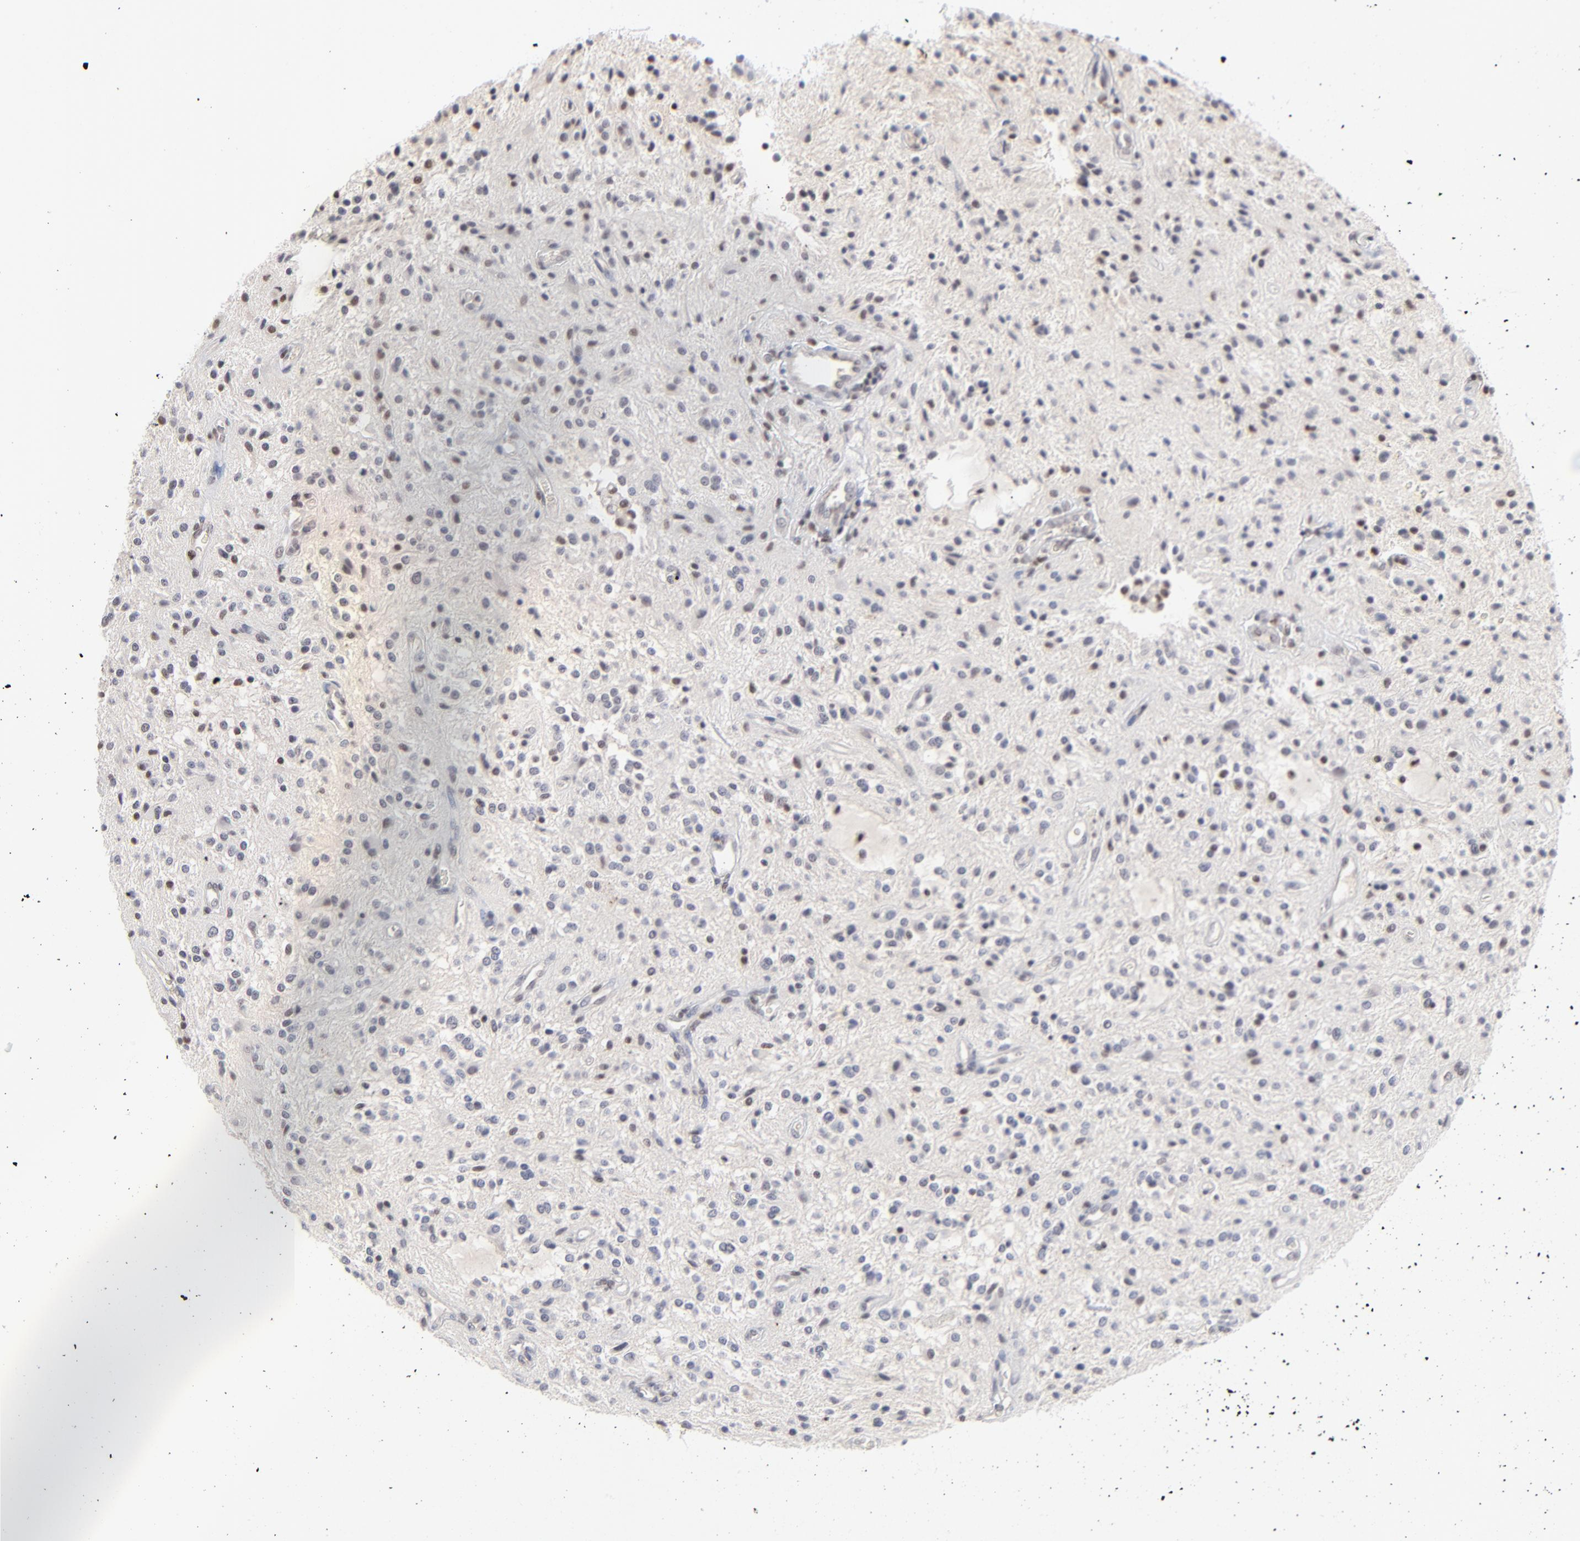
{"staining": {"intensity": "weak", "quantity": "<25%", "location": "nuclear"}, "tissue": "glioma", "cell_type": "Tumor cells", "image_type": "cancer", "snomed": [{"axis": "morphology", "description": "Glioma, malignant, NOS"}, {"axis": "topography", "description": "Cerebellum"}], "caption": "An immunohistochemistry (IHC) image of glioma is shown. There is no staining in tumor cells of glioma.", "gene": "MAX", "patient": {"sex": "female", "age": 10}}